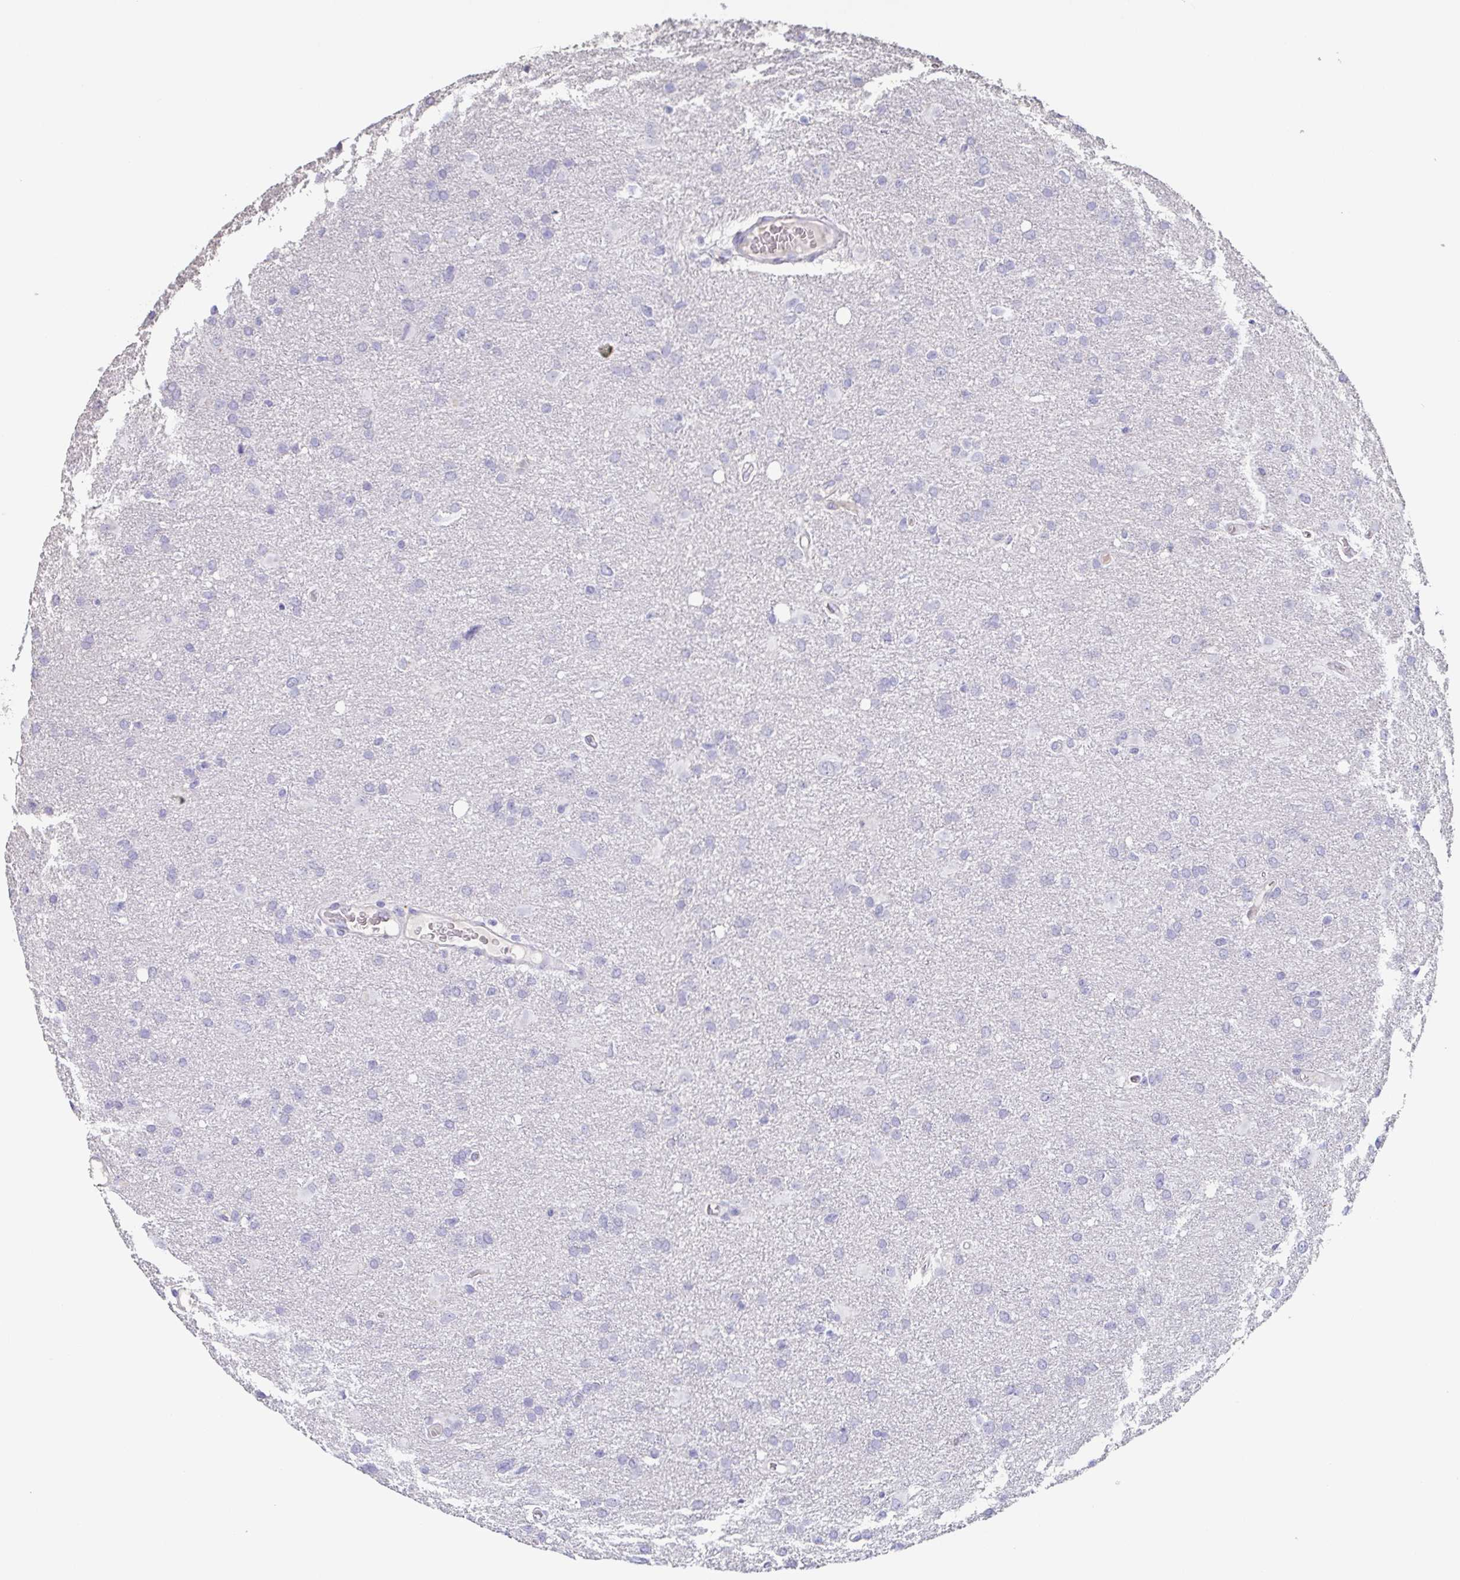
{"staining": {"intensity": "negative", "quantity": "none", "location": "none"}, "tissue": "glioma", "cell_type": "Tumor cells", "image_type": "cancer", "snomed": [{"axis": "morphology", "description": "Glioma, malignant, High grade"}, {"axis": "topography", "description": "Brain"}], "caption": "This micrograph is of malignant high-grade glioma stained with IHC to label a protein in brown with the nuclei are counter-stained blue. There is no positivity in tumor cells.", "gene": "BPIFA2", "patient": {"sex": "male", "age": 53}}